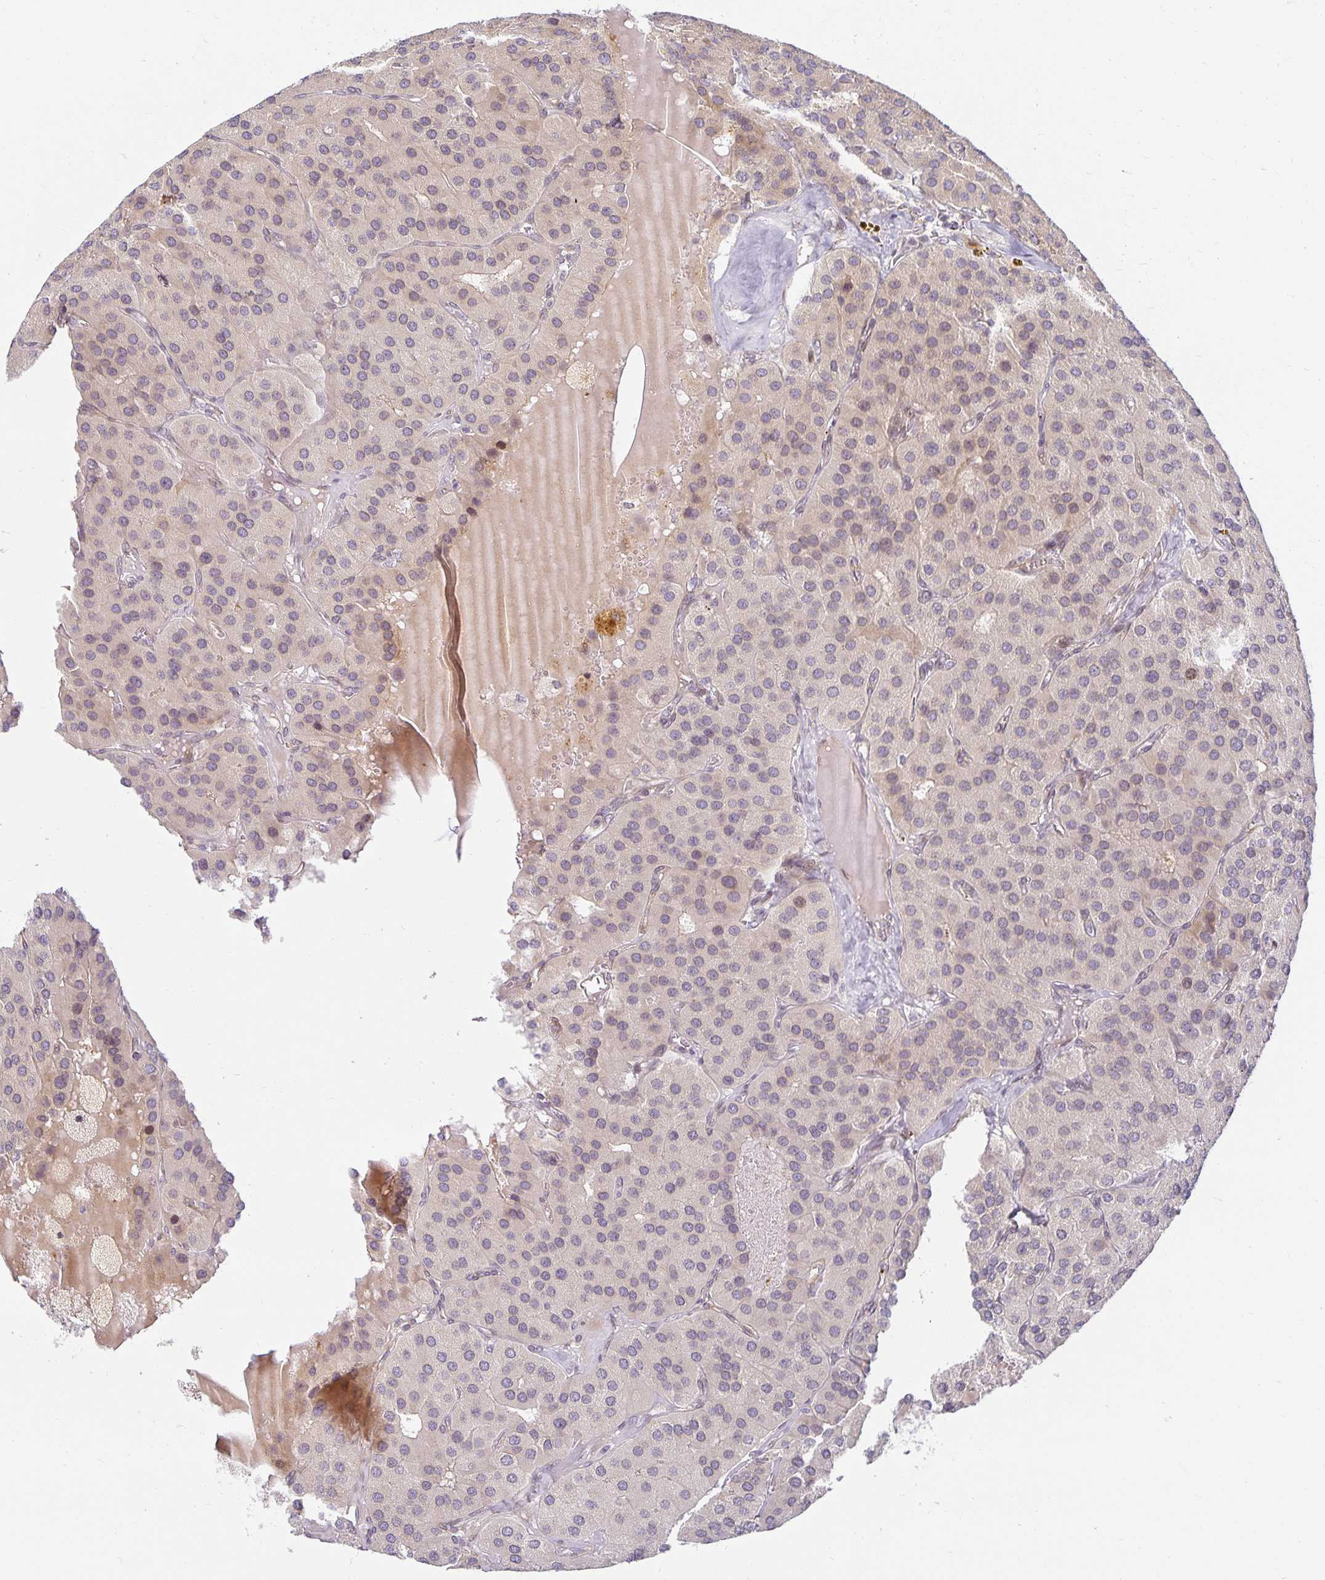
{"staining": {"intensity": "negative", "quantity": "none", "location": "none"}, "tissue": "parathyroid gland", "cell_type": "Glandular cells", "image_type": "normal", "snomed": [{"axis": "morphology", "description": "Normal tissue, NOS"}, {"axis": "morphology", "description": "Adenoma, NOS"}, {"axis": "topography", "description": "Parathyroid gland"}], "caption": "This is an immunohistochemistry photomicrograph of unremarkable parathyroid gland. There is no expression in glandular cells.", "gene": "EHF", "patient": {"sex": "female", "age": 86}}